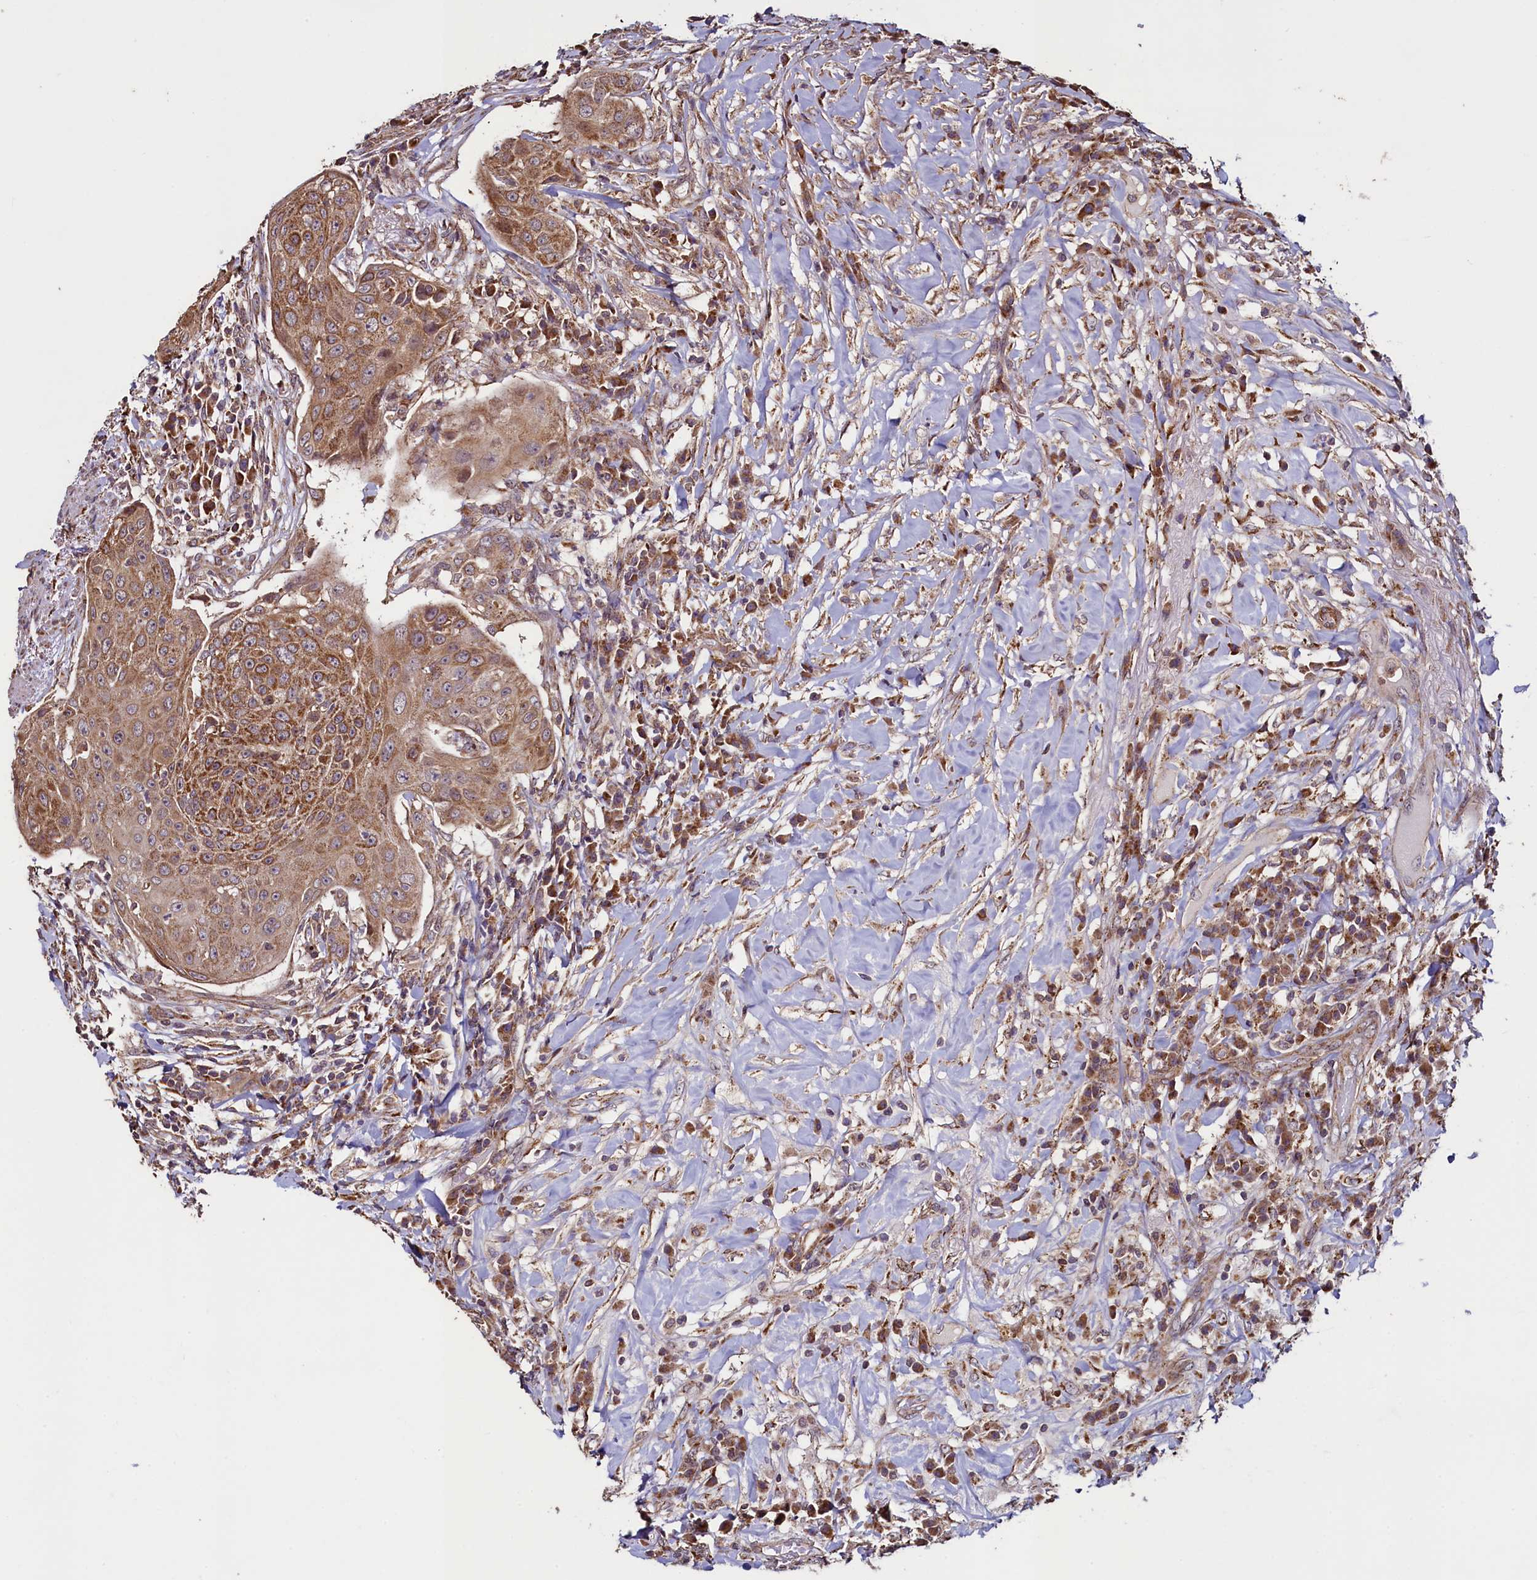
{"staining": {"intensity": "moderate", "quantity": ">75%", "location": "cytoplasmic/membranous"}, "tissue": "urothelial cancer", "cell_type": "Tumor cells", "image_type": "cancer", "snomed": [{"axis": "morphology", "description": "Urothelial carcinoma, High grade"}, {"axis": "topography", "description": "Urinary bladder"}], "caption": "Protein staining demonstrates moderate cytoplasmic/membranous expression in about >75% of tumor cells in urothelial cancer.", "gene": "RBFA", "patient": {"sex": "female", "age": 63}}